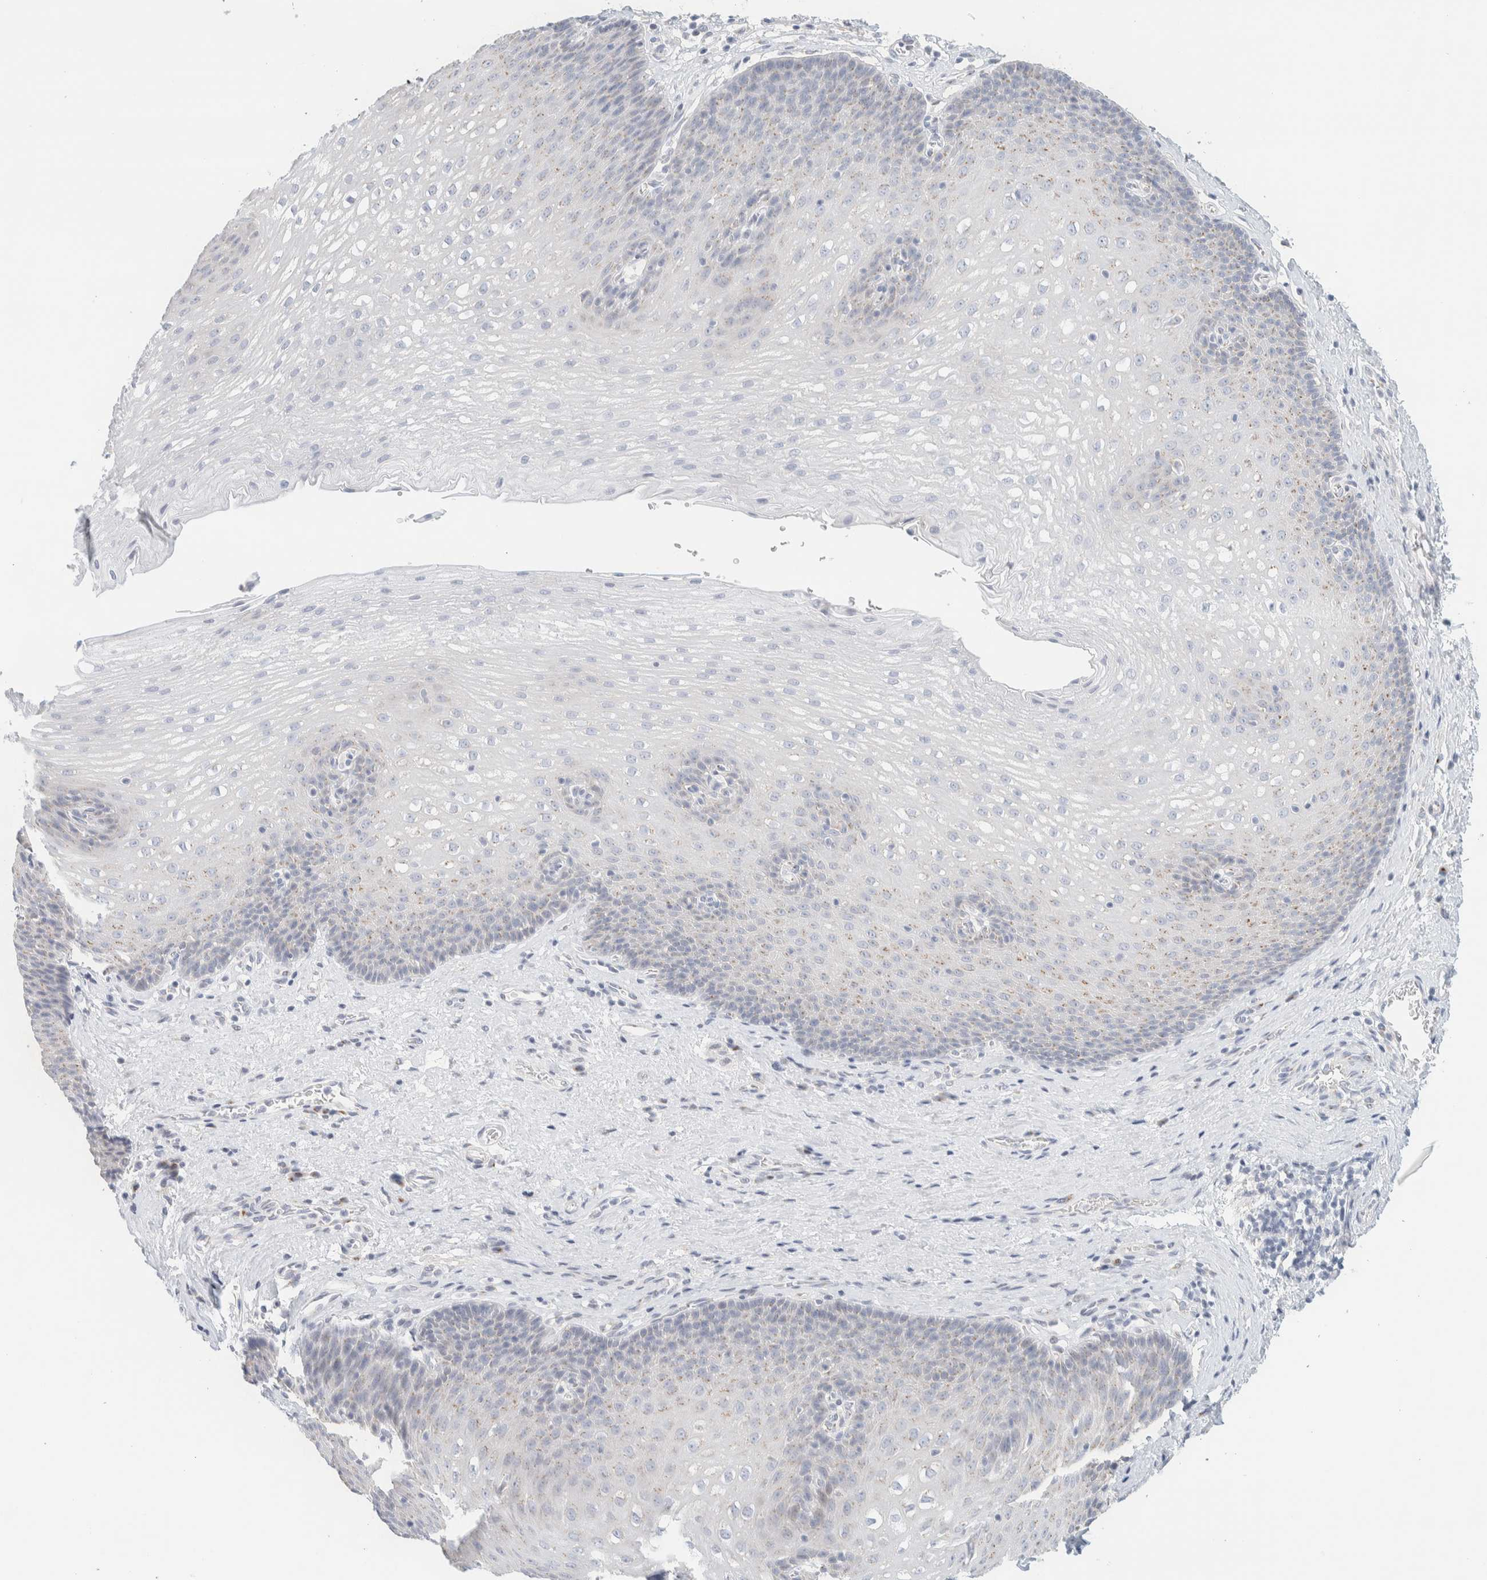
{"staining": {"intensity": "weak", "quantity": "<25%", "location": "cytoplasmic/membranous"}, "tissue": "esophagus", "cell_type": "Squamous epithelial cells", "image_type": "normal", "snomed": [{"axis": "morphology", "description": "Normal tissue, NOS"}, {"axis": "topography", "description": "Esophagus"}], "caption": "Immunohistochemistry of normal human esophagus exhibits no positivity in squamous epithelial cells.", "gene": "SPNS3", "patient": {"sex": "male", "age": 48}}